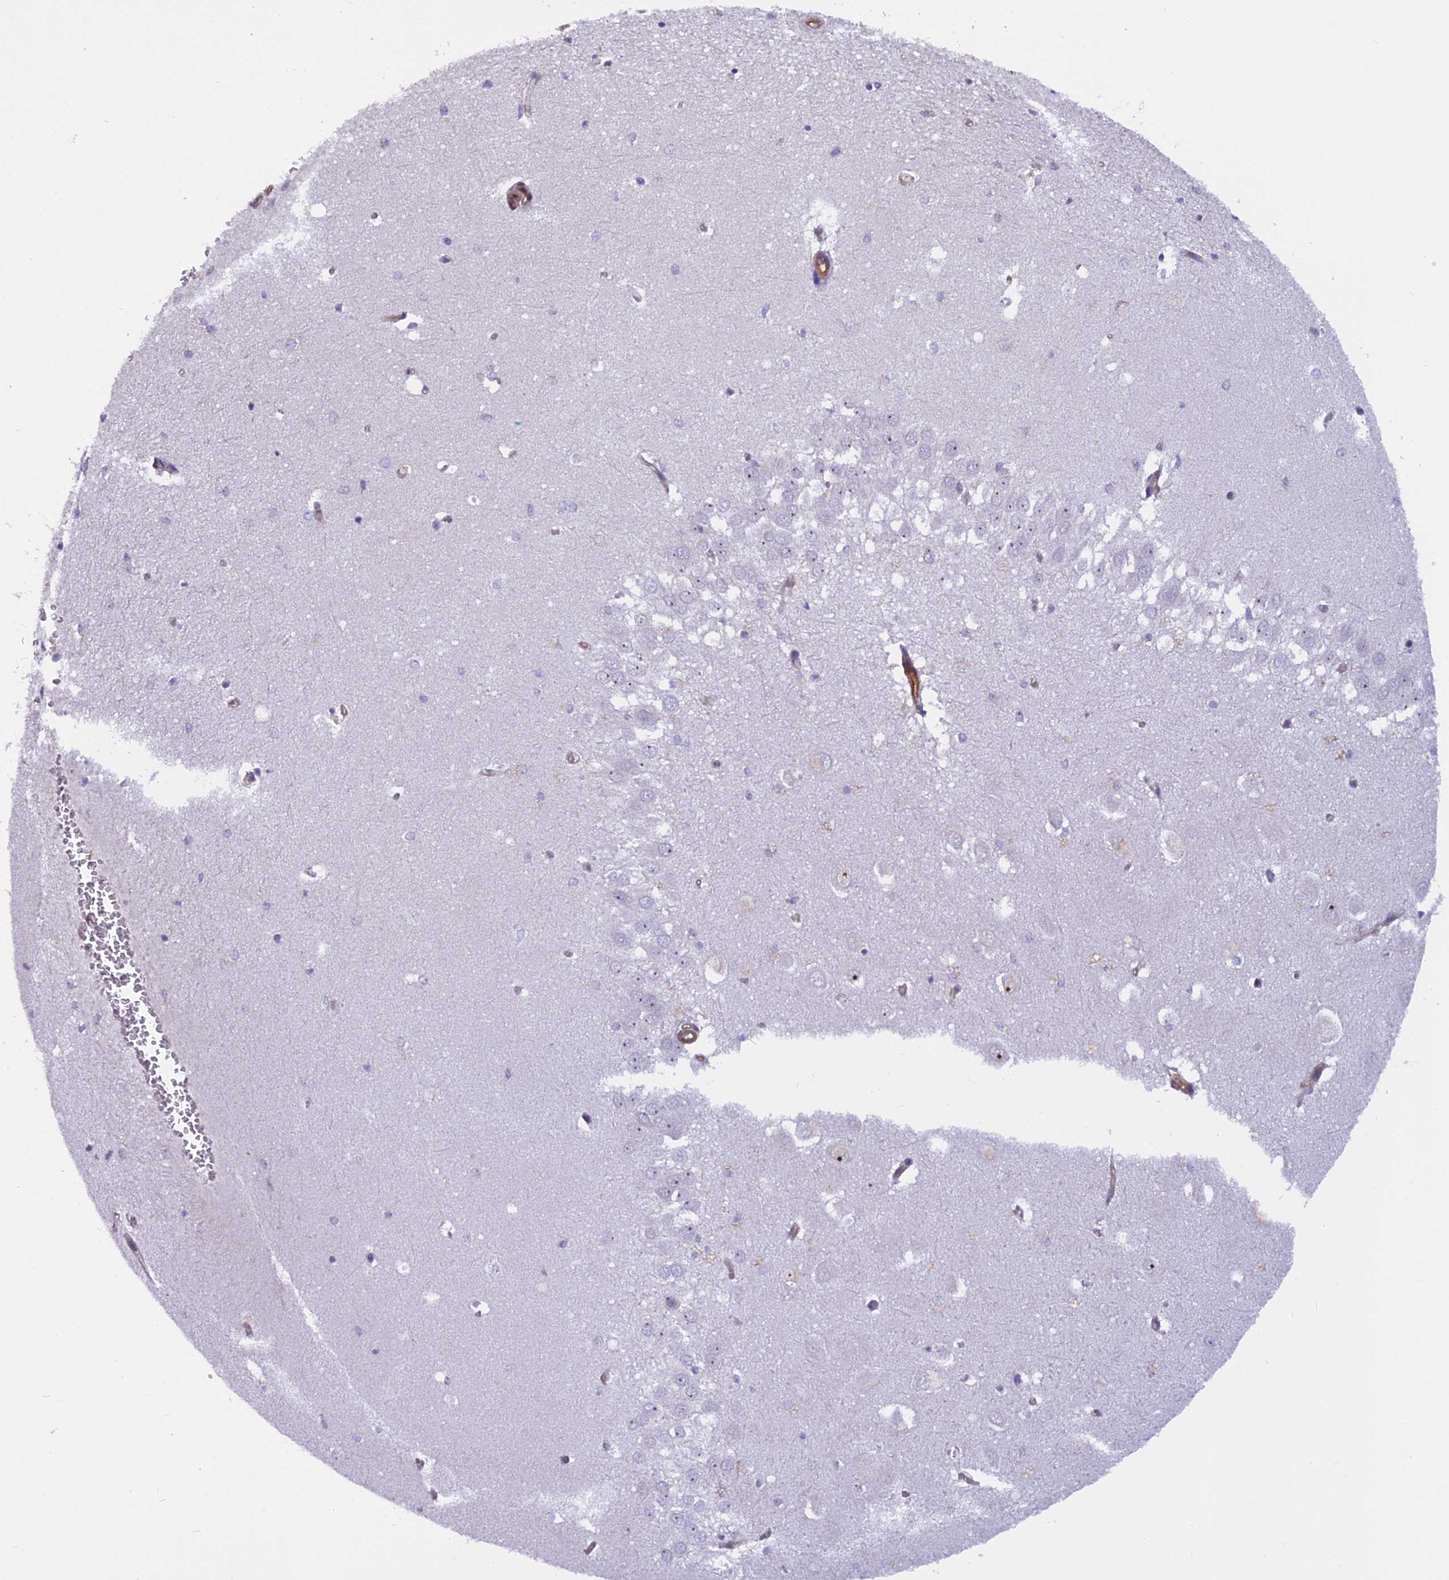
{"staining": {"intensity": "negative", "quantity": "none", "location": "none"}, "tissue": "hippocampus", "cell_type": "Glial cells", "image_type": "normal", "snomed": [{"axis": "morphology", "description": "Normal tissue, NOS"}, {"axis": "topography", "description": "Hippocampus"}], "caption": "Immunohistochemistry (IHC) of normal human hippocampus reveals no positivity in glial cells. Nuclei are stained in blue.", "gene": "EHBP1L1", "patient": {"sex": "female", "age": 64}}